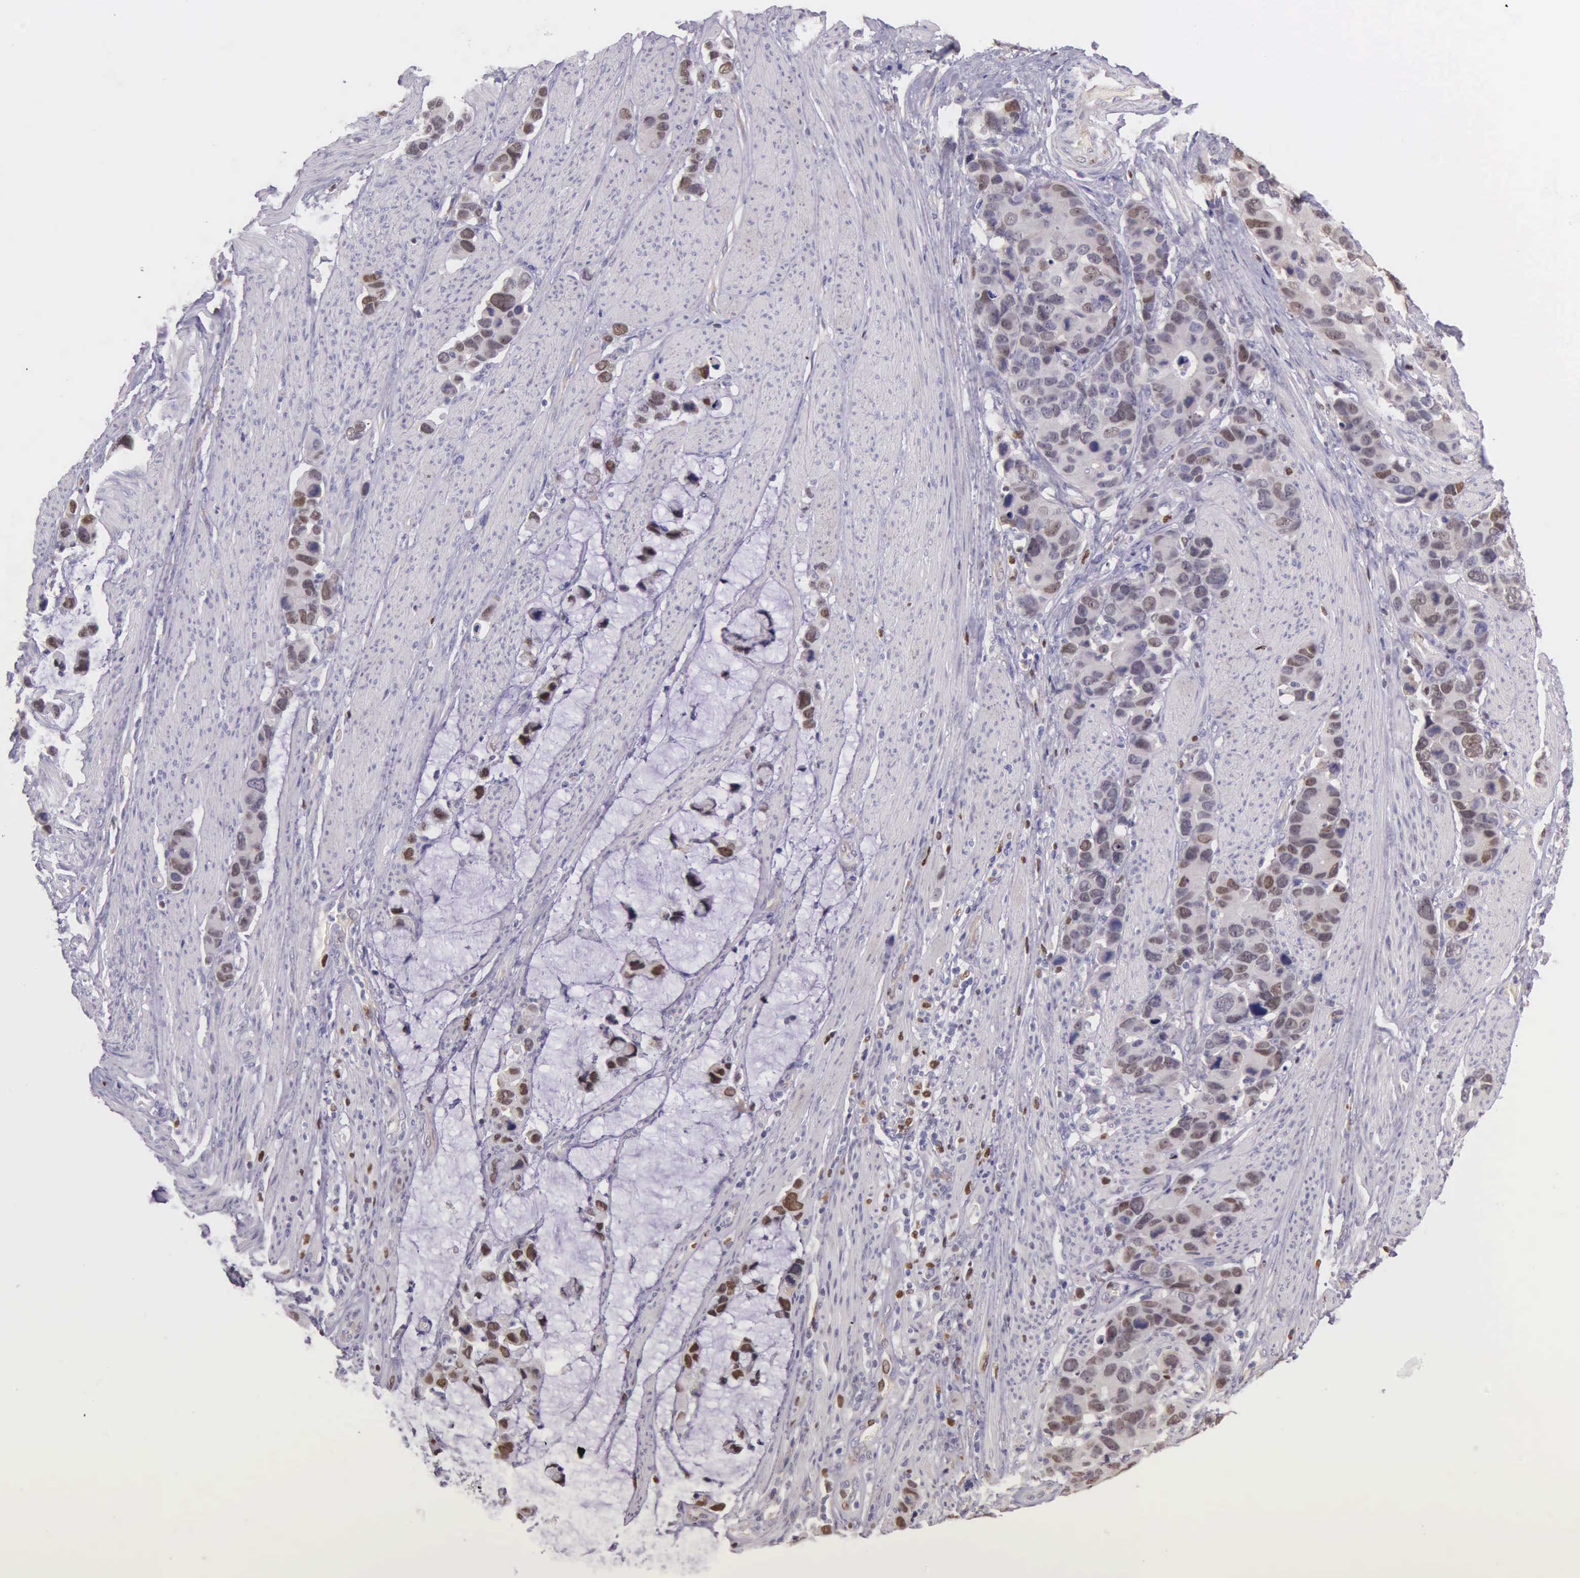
{"staining": {"intensity": "moderate", "quantity": "25%-75%", "location": "nuclear"}, "tissue": "stomach cancer", "cell_type": "Tumor cells", "image_type": "cancer", "snomed": [{"axis": "morphology", "description": "Adenocarcinoma, NOS"}, {"axis": "topography", "description": "Stomach, upper"}], "caption": "This is a micrograph of IHC staining of adenocarcinoma (stomach), which shows moderate expression in the nuclear of tumor cells.", "gene": "MCM5", "patient": {"sex": "male", "age": 71}}